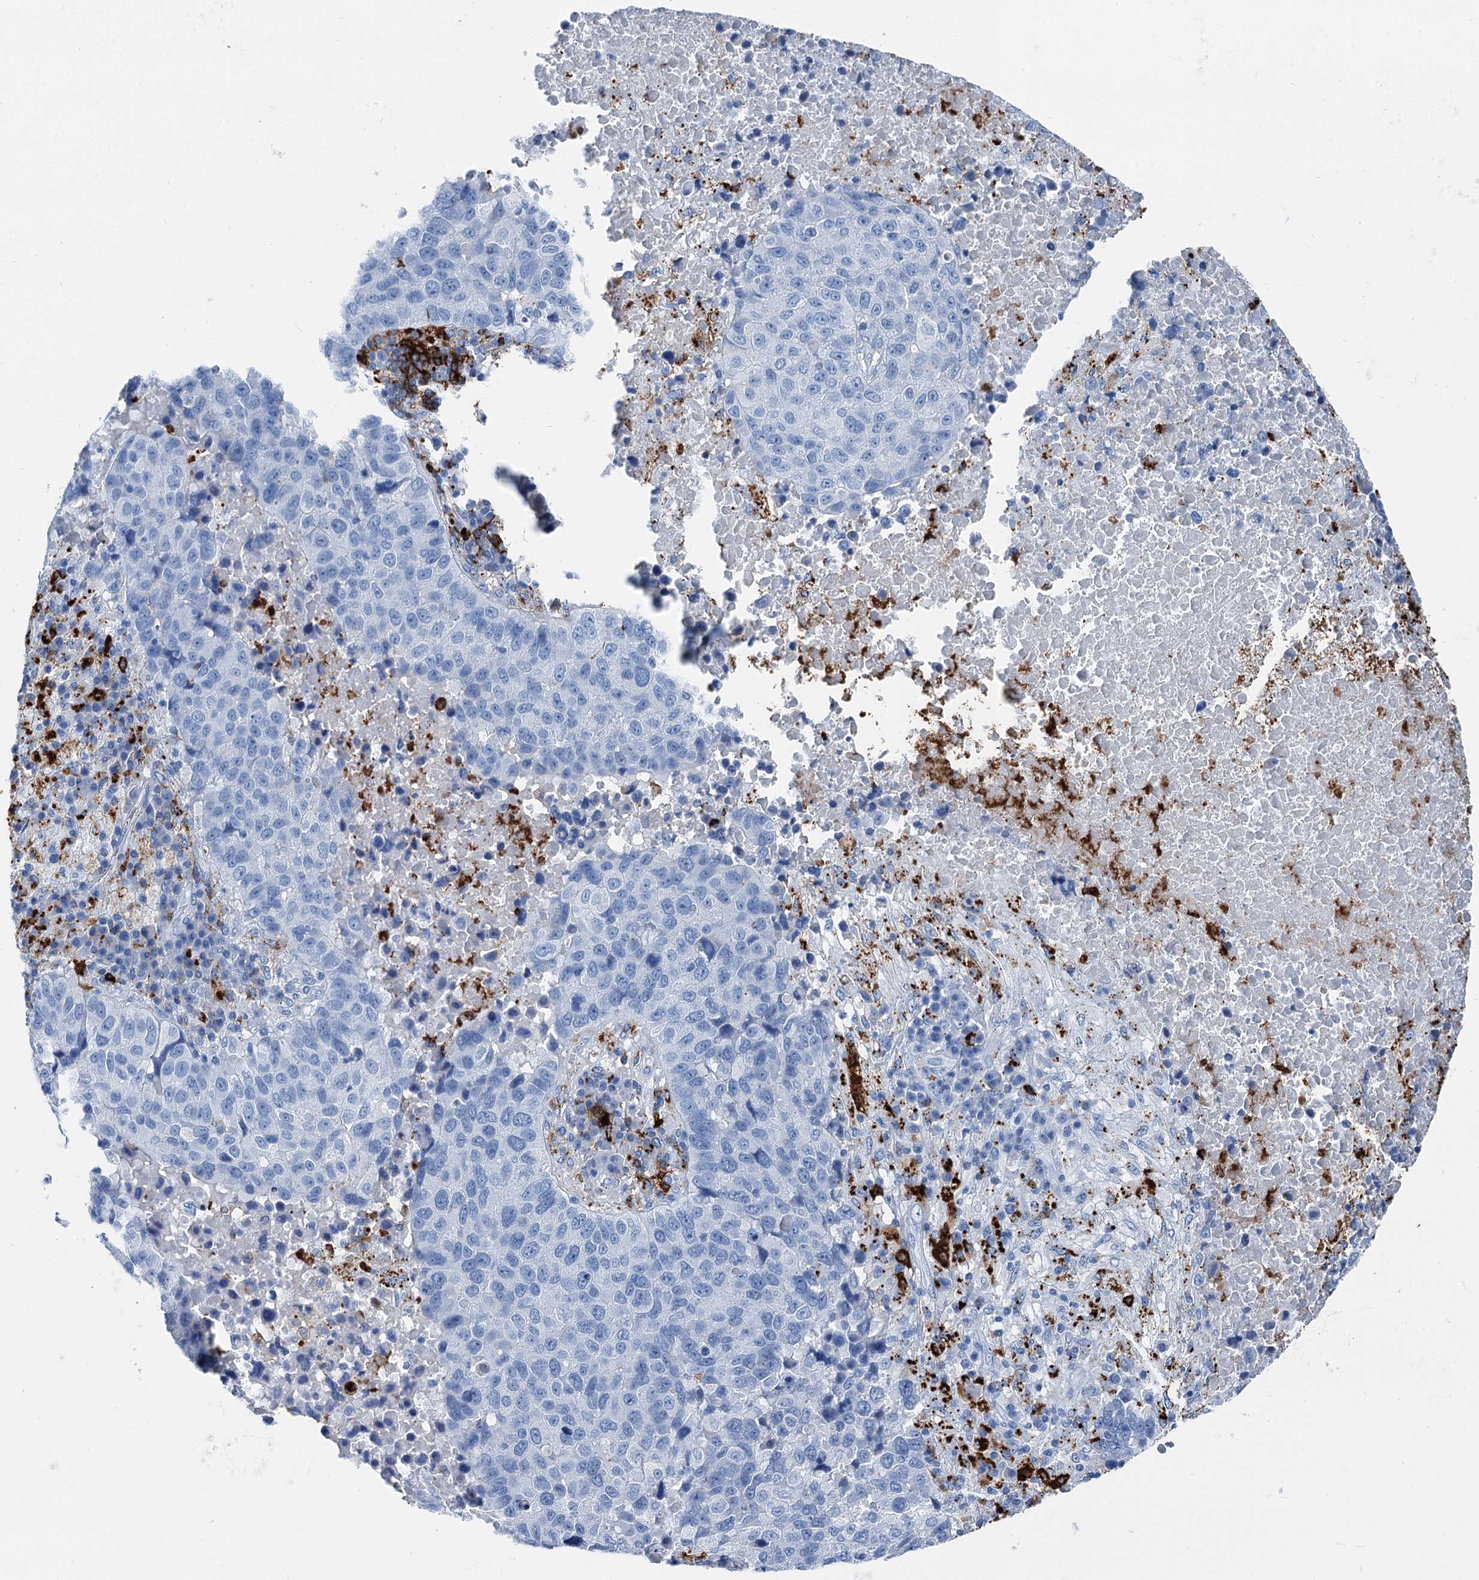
{"staining": {"intensity": "negative", "quantity": "none", "location": "none"}, "tissue": "lung cancer", "cell_type": "Tumor cells", "image_type": "cancer", "snomed": [{"axis": "morphology", "description": "Squamous cell carcinoma, NOS"}, {"axis": "topography", "description": "Lung"}], "caption": "A photomicrograph of lung cancer (squamous cell carcinoma) stained for a protein shows no brown staining in tumor cells.", "gene": "PLAC8", "patient": {"sex": "male", "age": 73}}